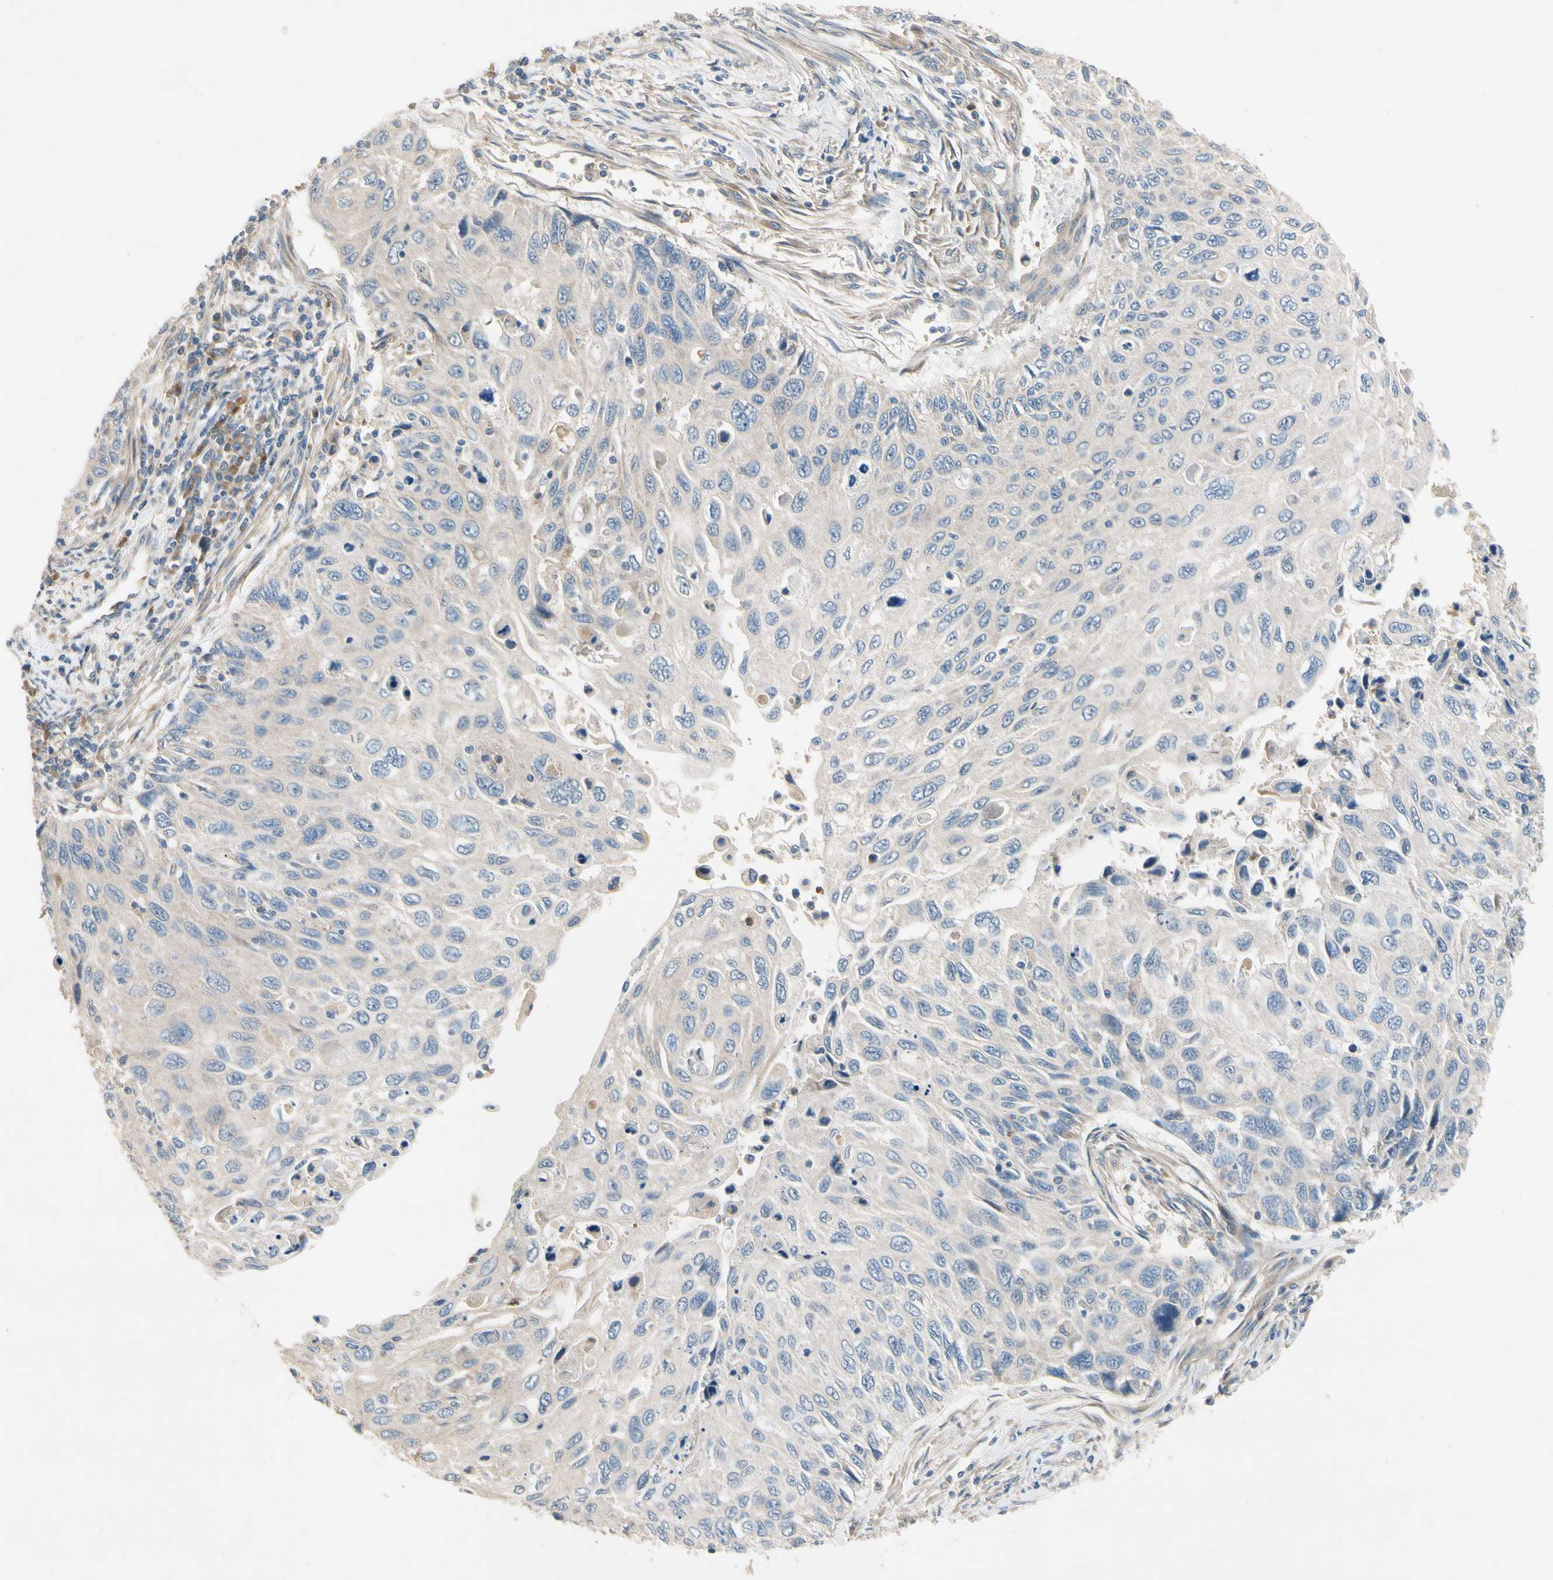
{"staining": {"intensity": "negative", "quantity": "none", "location": "none"}, "tissue": "cervical cancer", "cell_type": "Tumor cells", "image_type": "cancer", "snomed": [{"axis": "morphology", "description": "Squamous cell carcinoma, NOS"}, {"axis": "topography", "description": "Cervix"}], "caption": "Tumor cells are negative for brown protein staining in squamous cell carcinoma (cervical).", "gene": "SIGLEC5", "patient": {"sex": "female", "age": 70}}